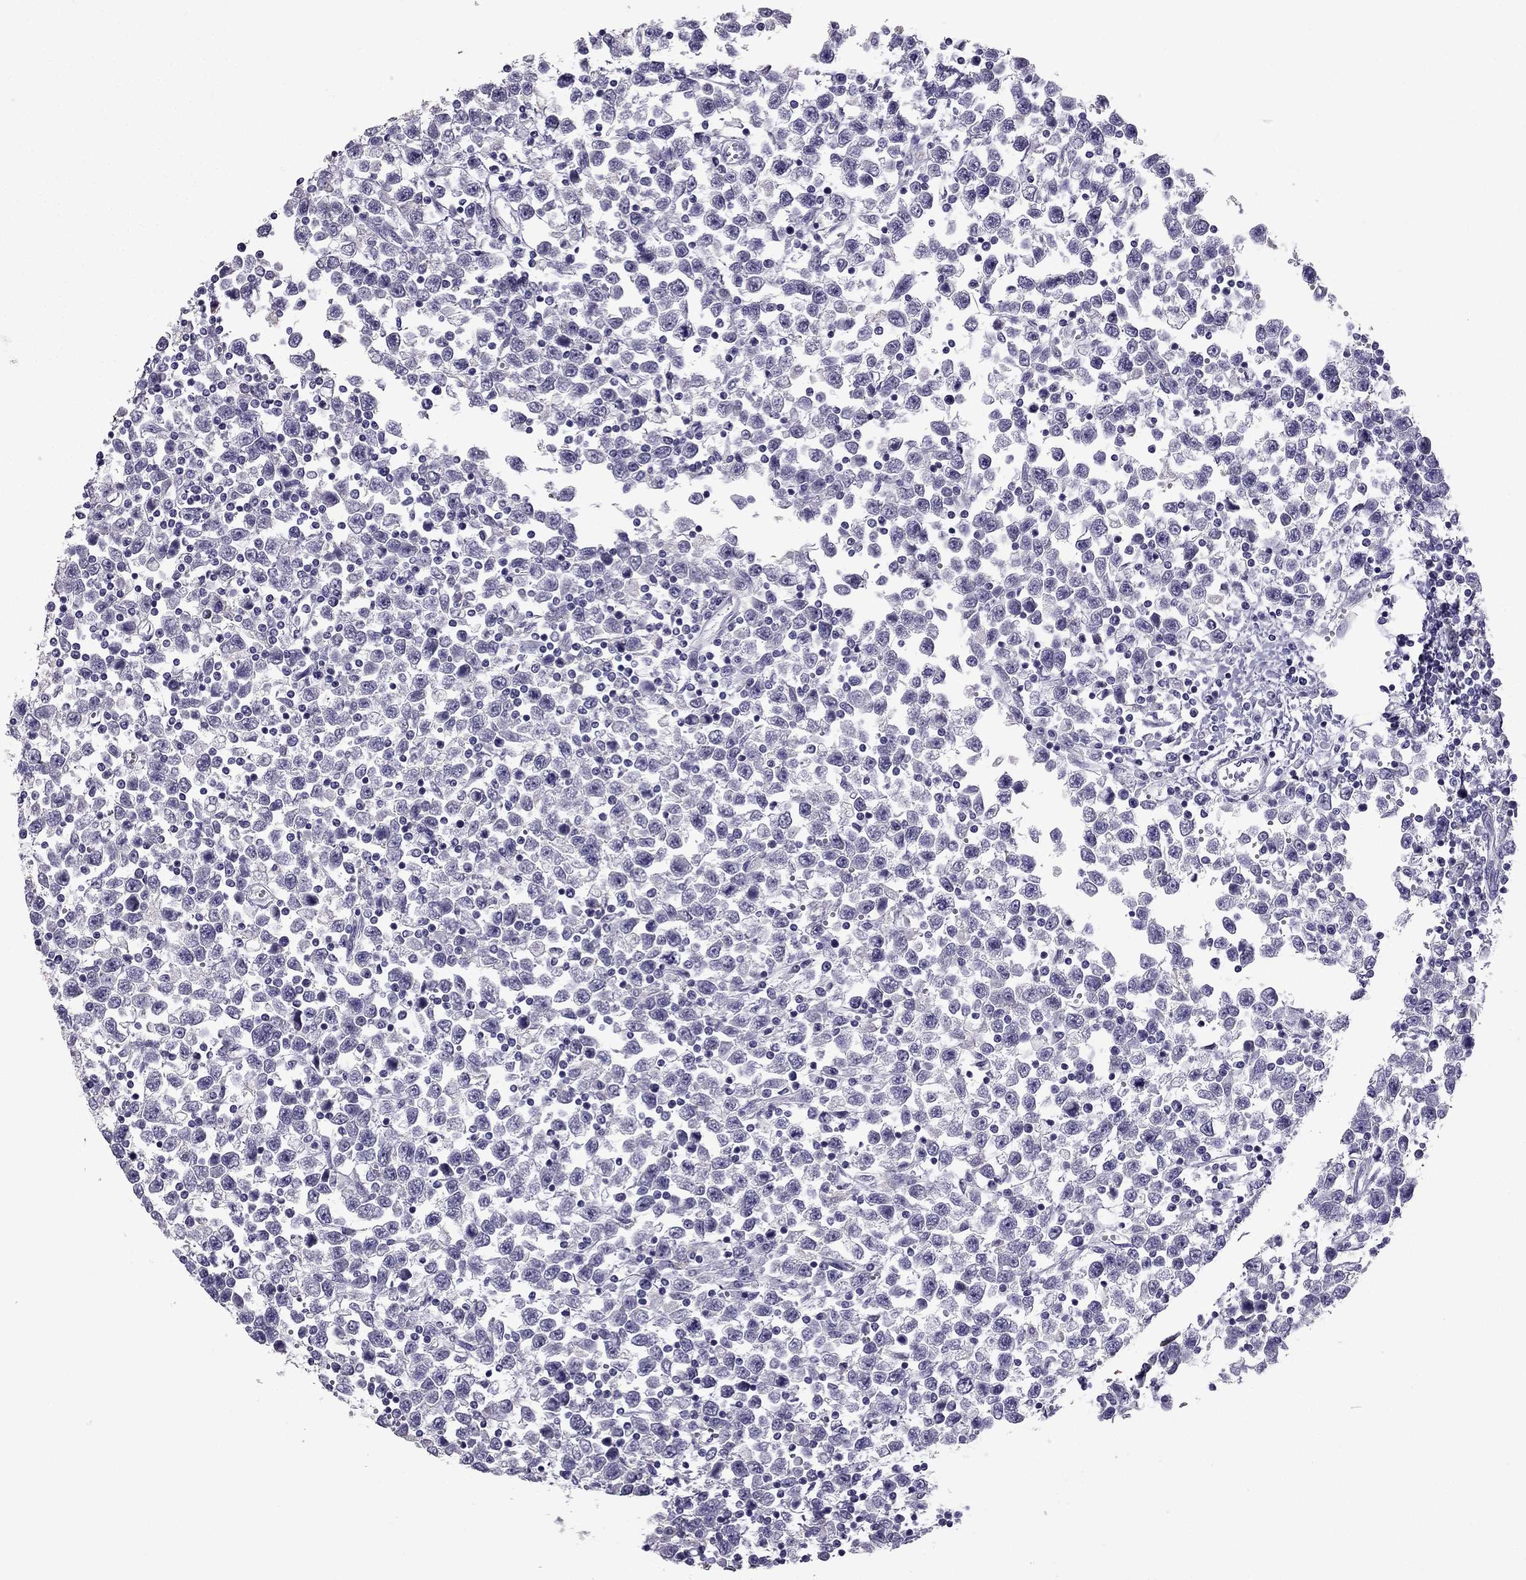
{"staining": {"intensity": "negative", "quantity": "none", "location": "none"}, "tissue": "testis cancer", "cell_type": "Tumor cells", "image_type": "cancer", "snomed": [{"axis": "morphology", "description": "Seminoma, NOS"}, {"axis": "topography", "description": "Testis"}], "caption": "This is an IHC image of testis seminoma. There is no expression in tumor cells.", "gene": "LMTK3", "patient": {"sex": "male", "age": 34}}